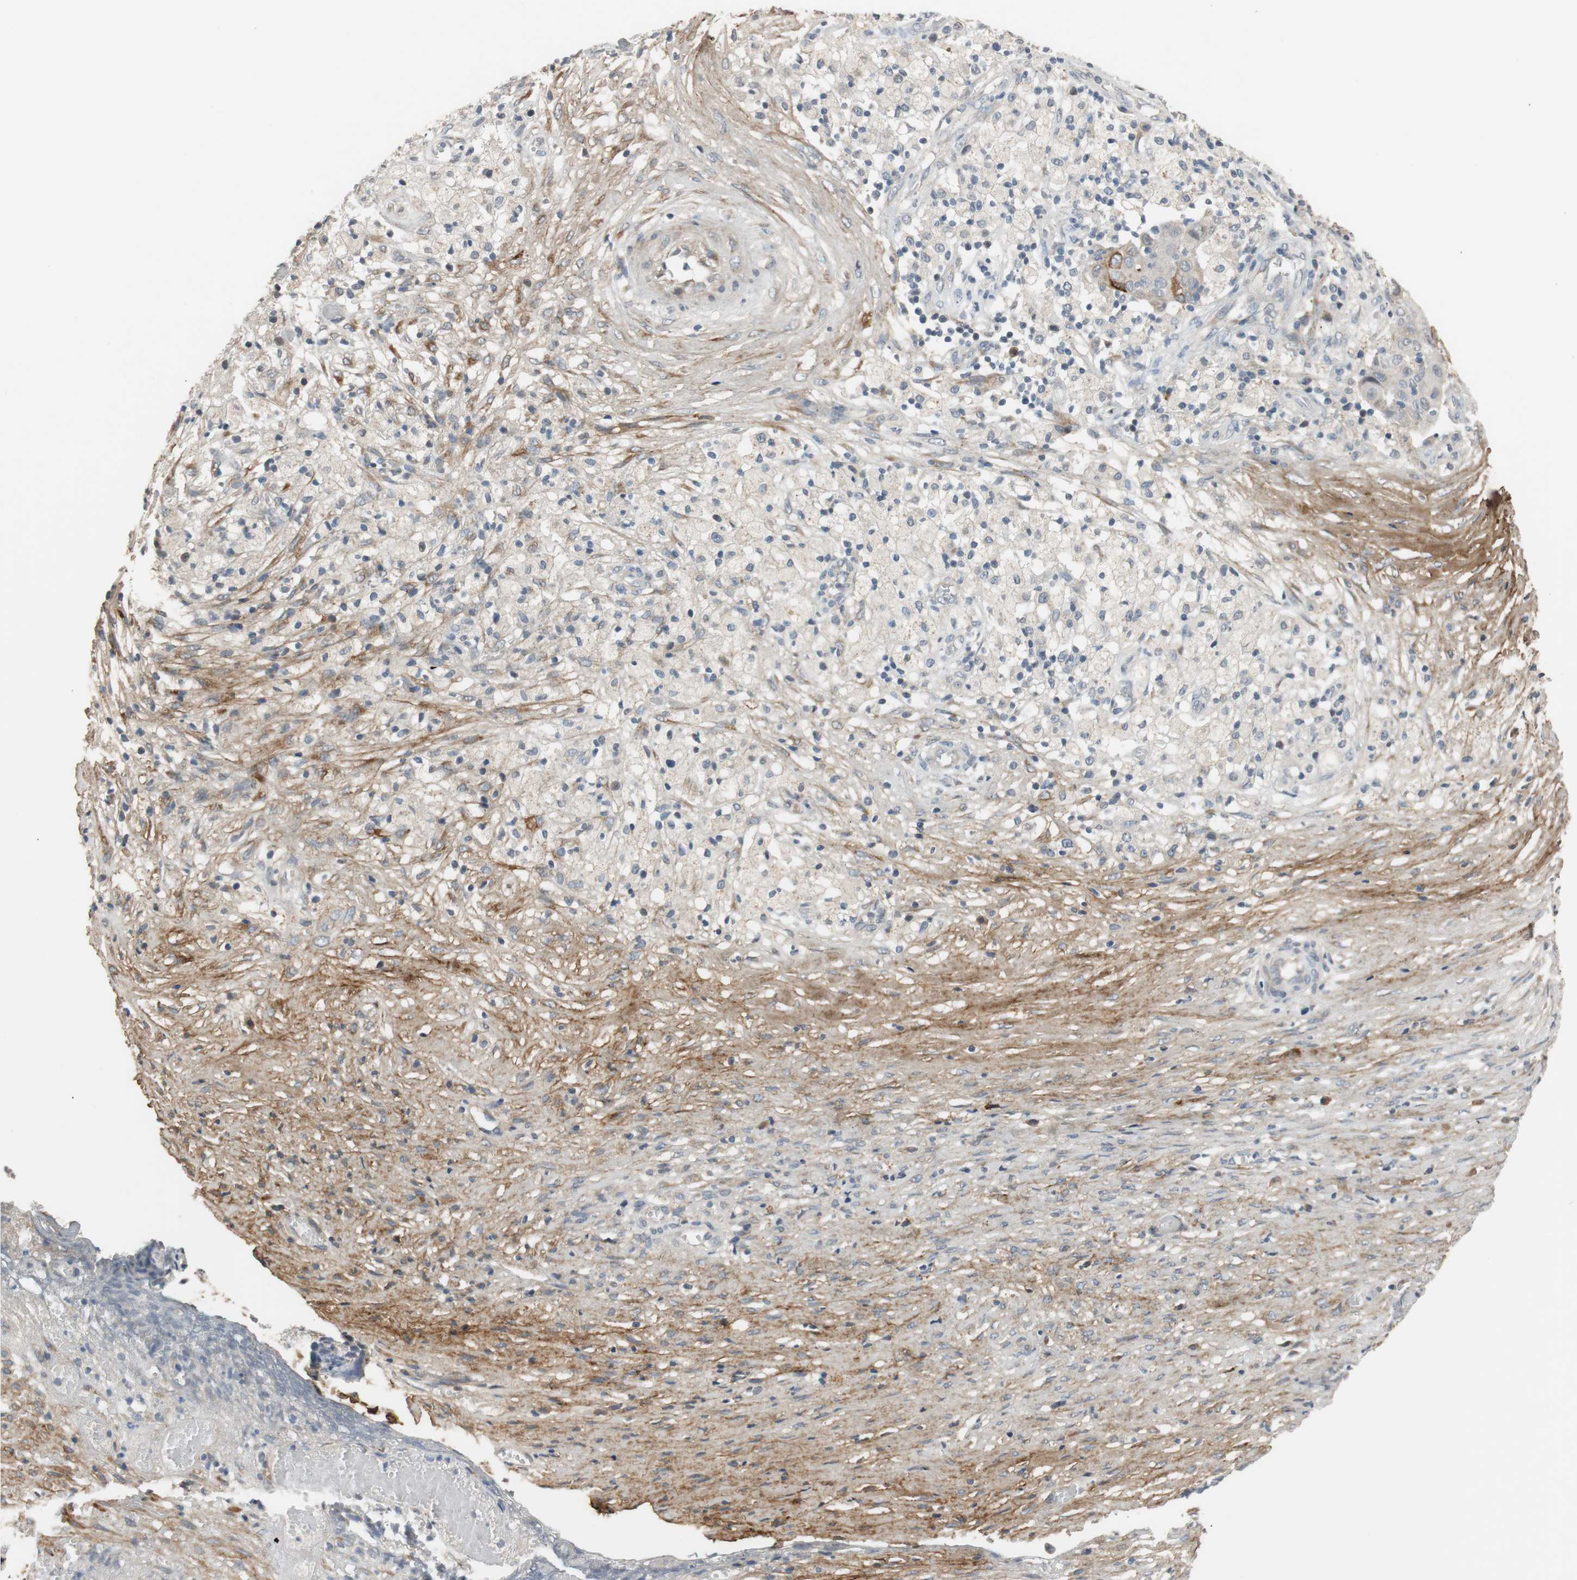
{"staining": {"intensity": "negative", "quantity": "none", "location": "none"}, "tissue": "ovarian cancer", "cell_type": "Tumor cells", "image_type": "cancer", "snomed": [{"axis": "morphology", "description": "Carcinoma, endometroid"}, {"axis": "topography", "description": "Ovary"}], "caption": "Immunohistochemistry (IHC) image of neoplastic tissue: human ovarian endometroid carcinoma stained with DAB exhibits no significant protein staining in tumor cells.", "gene": "COL12A1", "patient": {"sex": "female", "age": 42}}